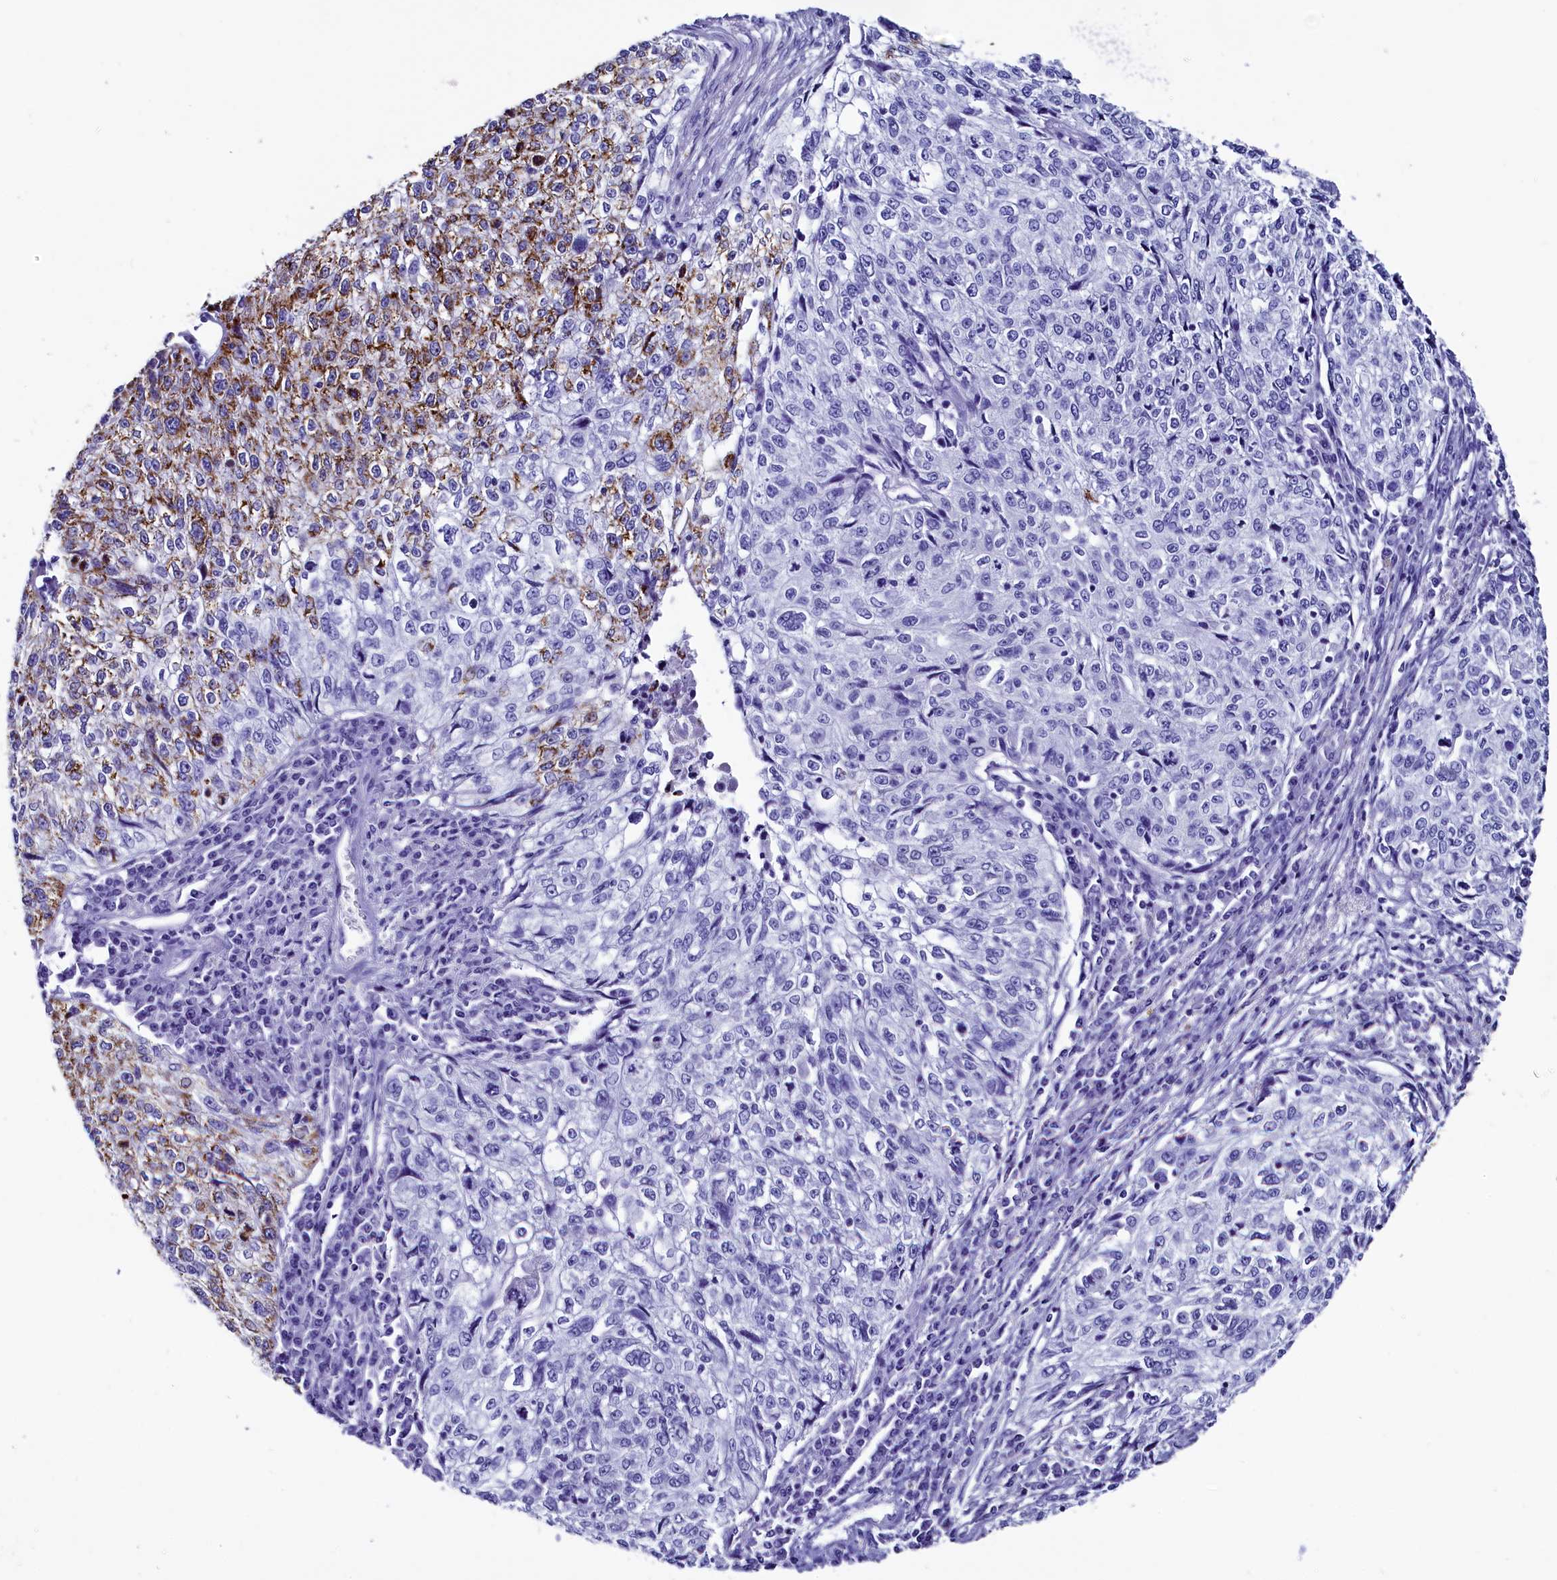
{"staining": {"intensity": "negative", "quantity": "none", "location": "none"}, "tissue": "cervical cancer", "cell_type": "Tumor cells", "image_type": "cancer", "snomed": [{"axis": "morphology", "description": "Squamous cell carcinoma, NOS"}, {"axis": "topography", "description": "Cervix"}], "caption": "IHC histopathology image of neoplastic tissue: squamous cell carcinoma (cervical) stained with DAB reveals no significant protein expression in tumor cells. (DAB (3,3'-diaminobenzidine) immunohistochemistry (IHC) with hematoxylin counter stain).", "gene": "ANKRD29", "patient": {"sex": "female", "age": 57}}